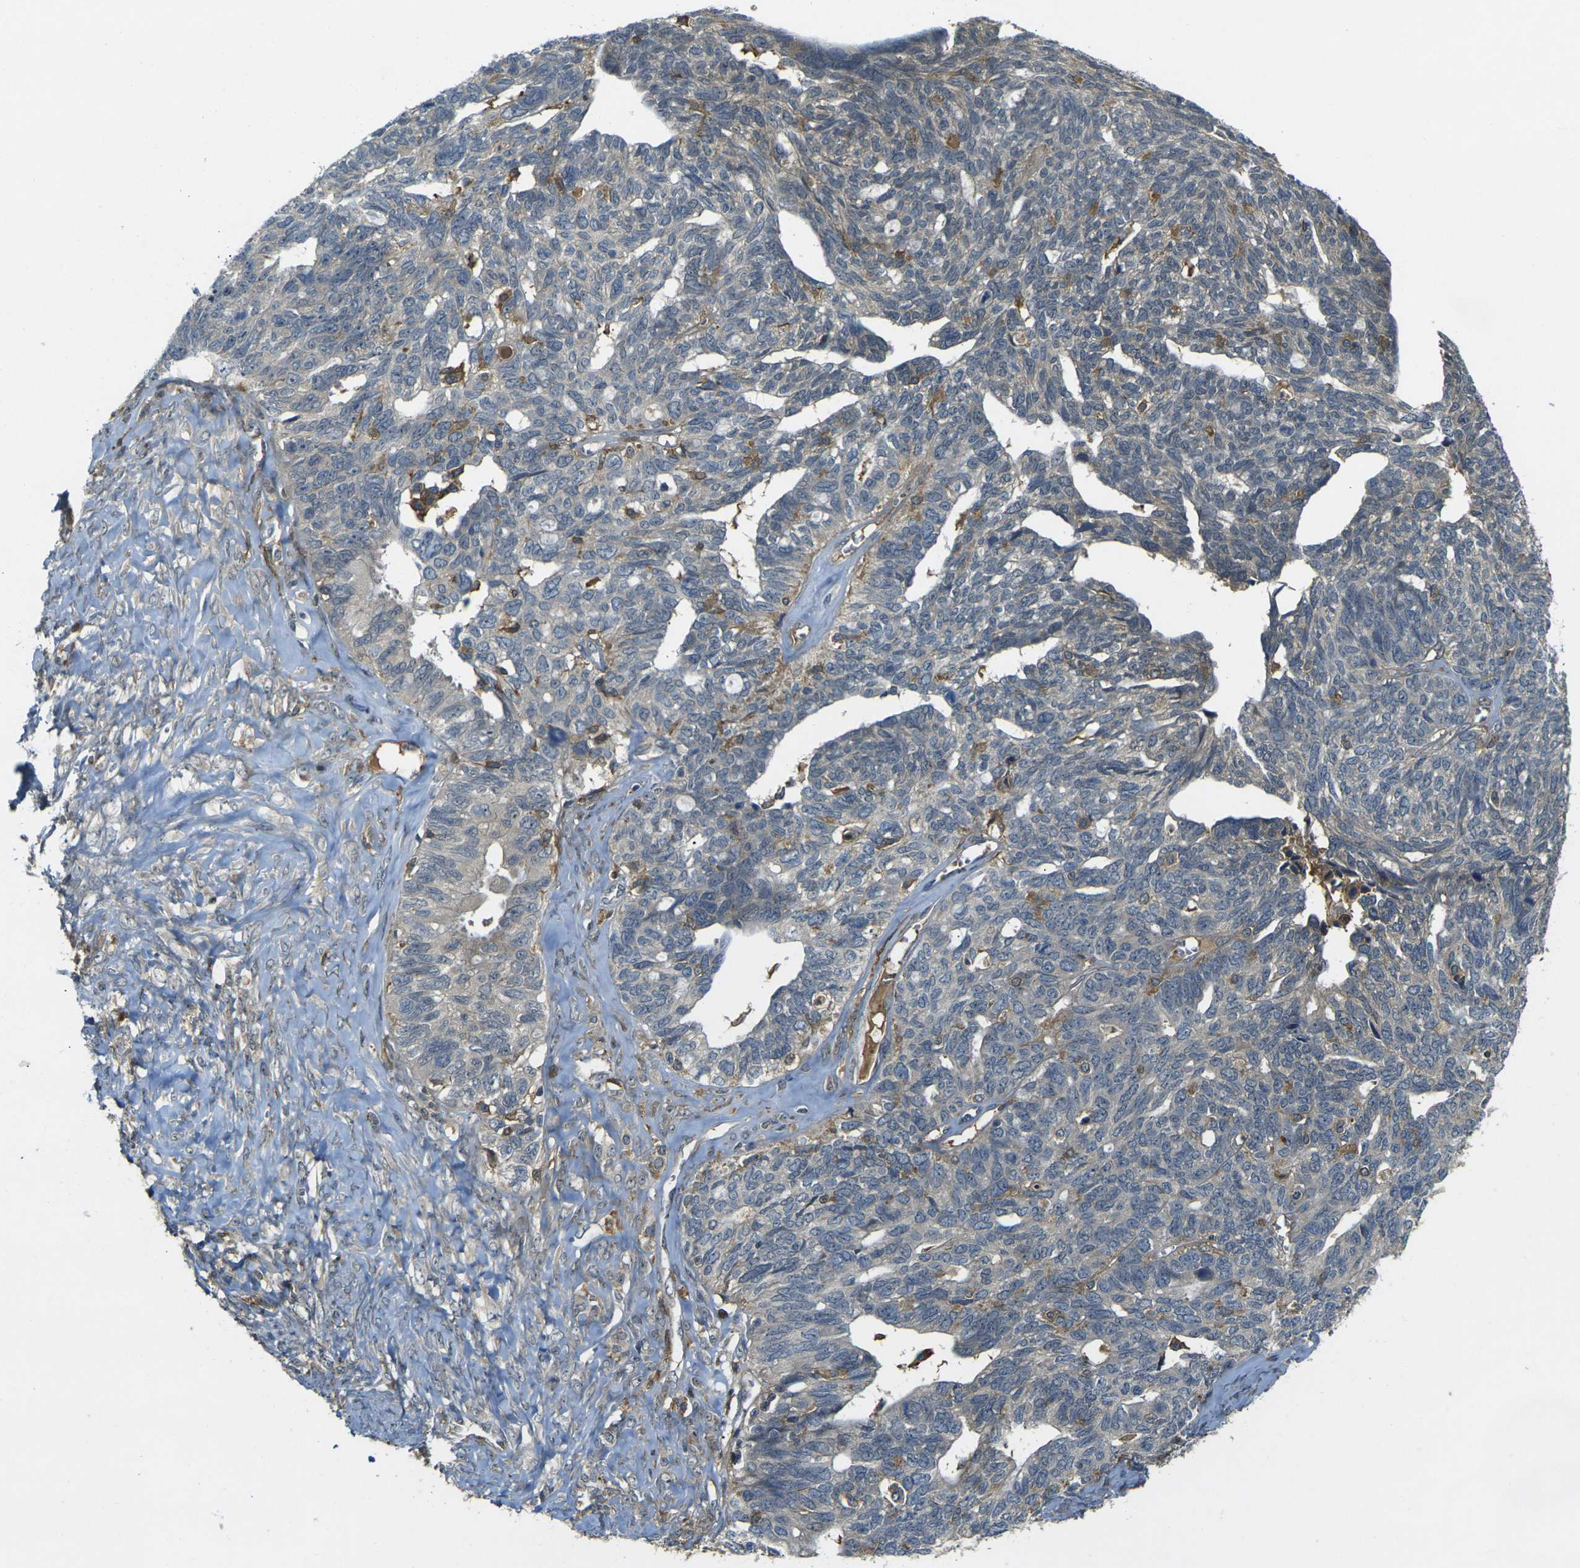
{"staining": {"intensity": "negative", "quantity": "none", "location": "none"}, "tissue": "ovarian cancer", "cell_type": "Tumor cells", "image_type": "cancer", "snomed": [{"axis": "morphology", "description": "Cystadenocarcinoma, serous, NOS"}, {"axis": "topography", "description": "Ovary"}], "caption": "Serous cystadenocarcinoma (ovarian) was stained to show a protein in brown. There is no significant expression in tumor cells.", "gene": "PIGL", "patient": {"sex": "female", "age": 79}}